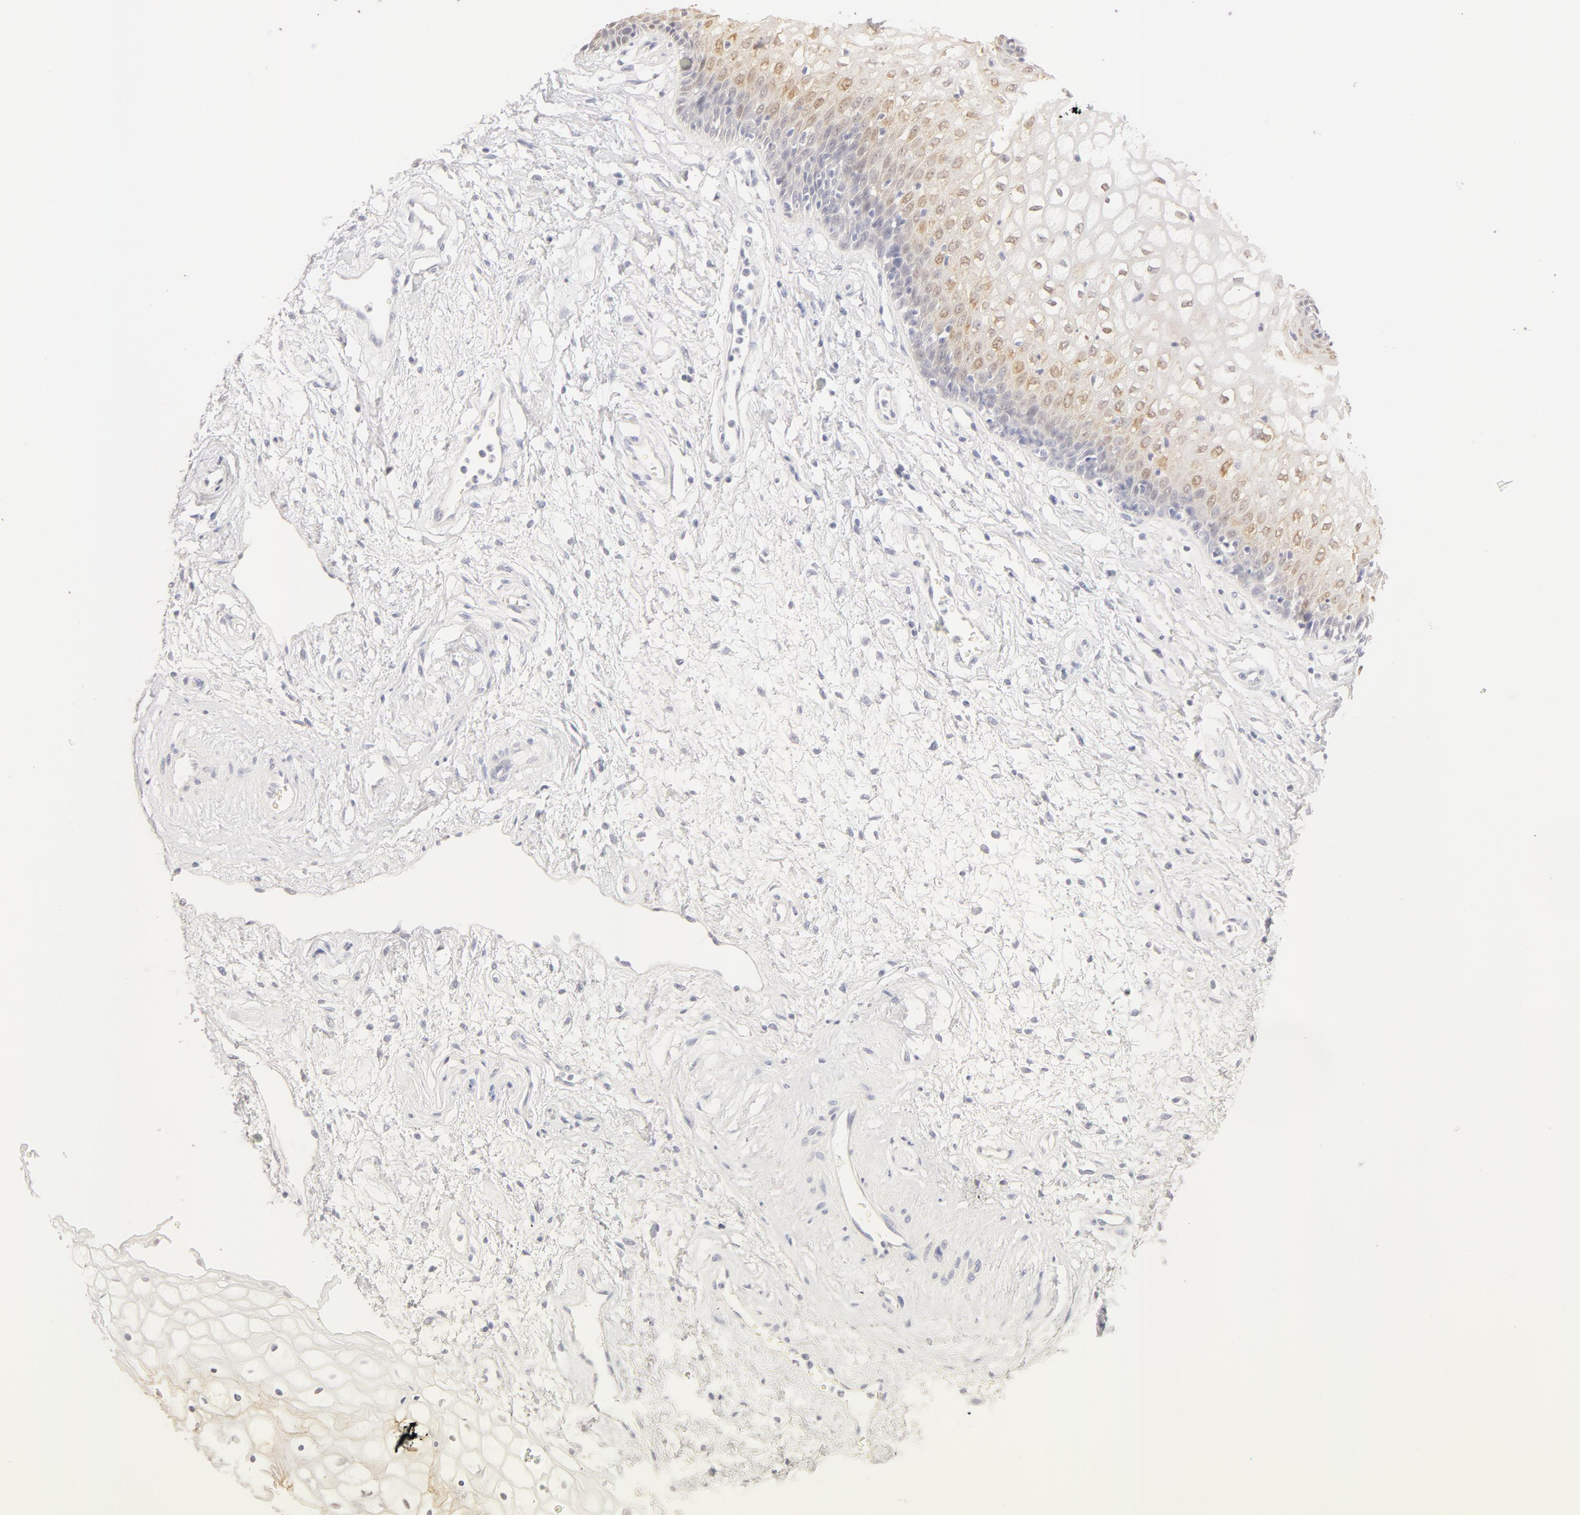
{"staining": {"intensity": "weak", "quantity": "25%-75%", "location": "nuclear"}, "tissue": "vagina", "cell_type": "Squamous epithelial cells", "image_type": "normal", "snomed": [{"axis": "morphology", "description": "Normal tissue, NOS"}, {"axis": "topography", "description": "Vagina"}], "caption": "Vagina stained with DAB (3,3'-diaminobenzidine) IHC reveals low levels of weak nuclear staining in about 25%-75% of squamous epithelial cells.", "gene": "LGALS7B", "patient": {"sex": "female", "age": 34}}